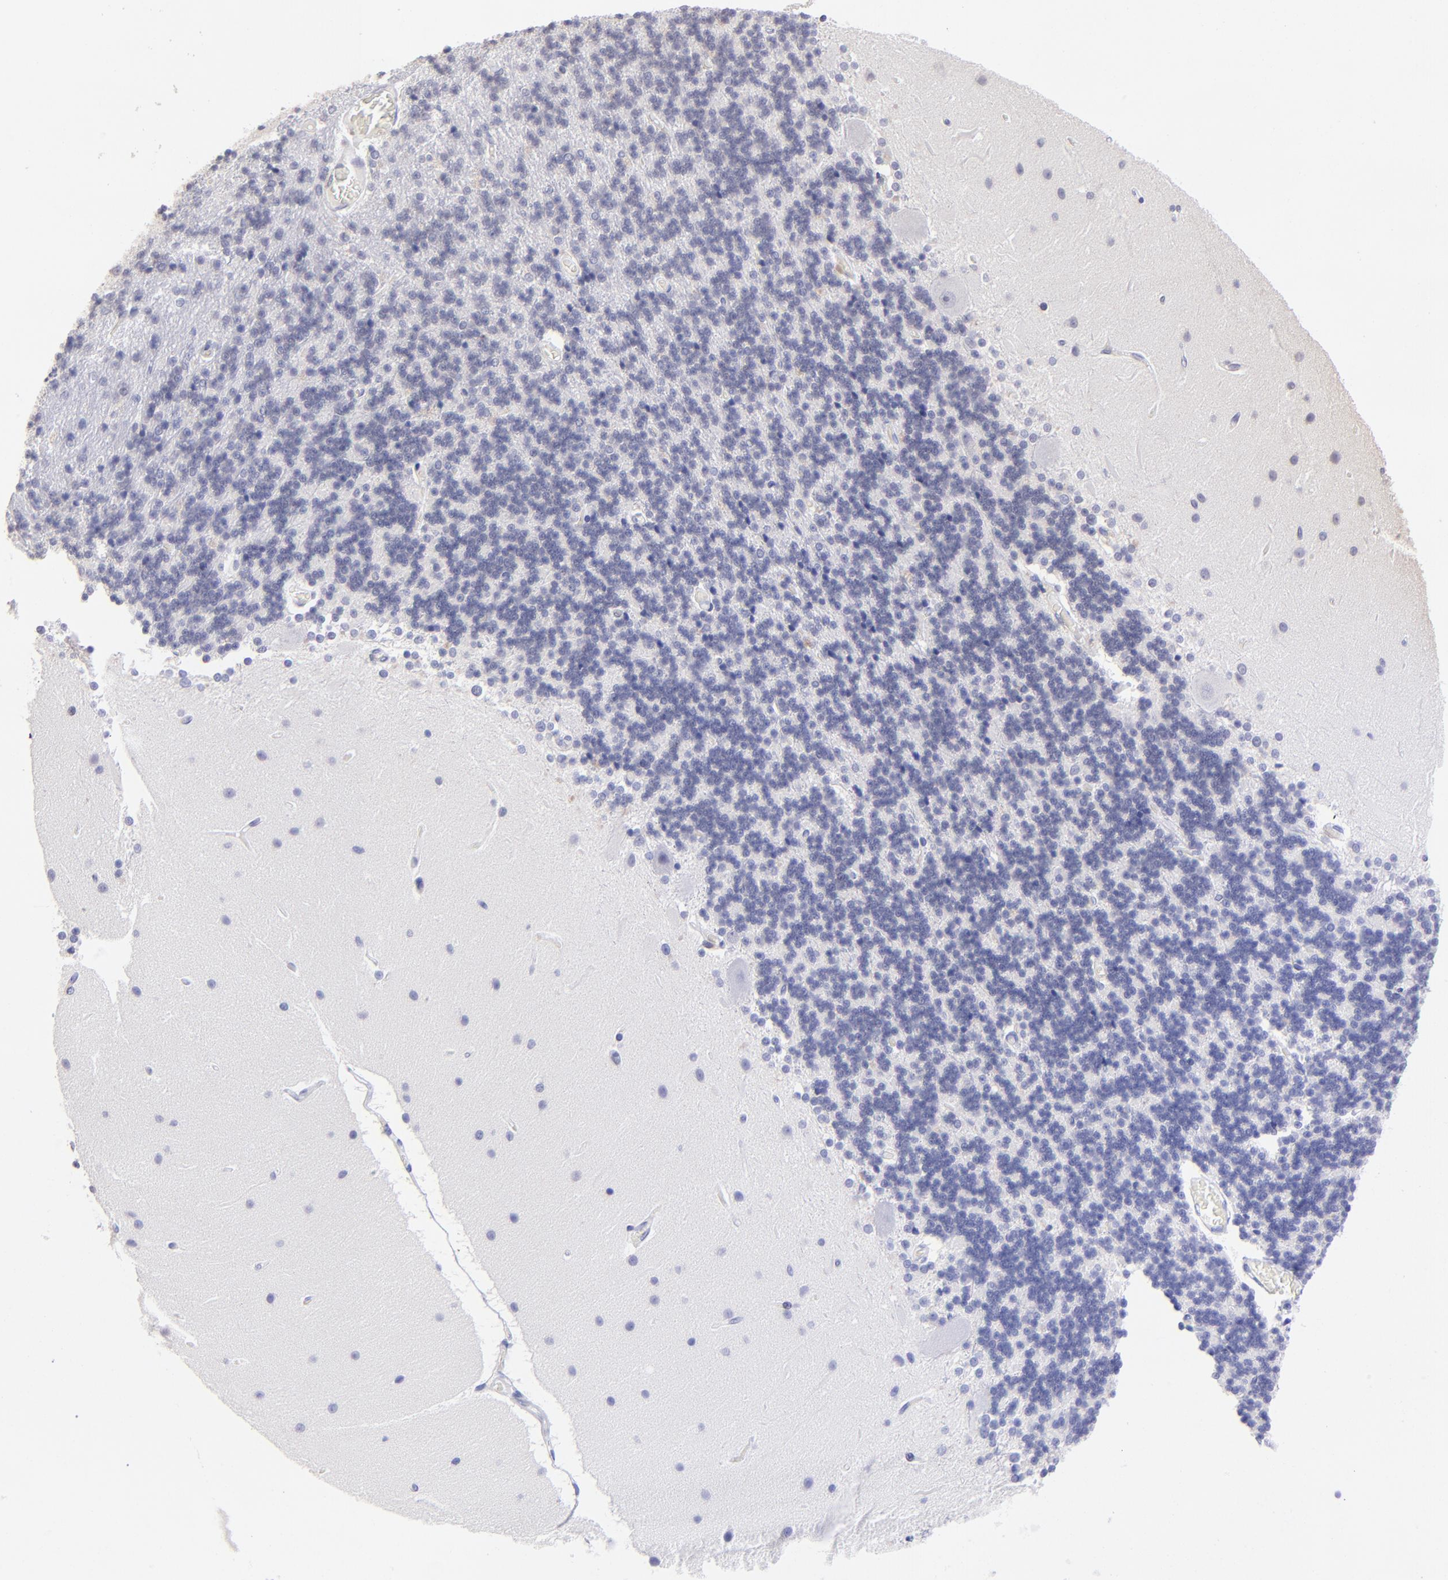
{"staining": {"intensity": "negative", "quantity": "none", "location": "none"}, "tissue": "cerebellum", "cell_type": "Cells in granular layer", "image_type": "normal", "snomed": [{"axis": "morphology", "description": "Normal tissue, NOS"}, {"axis": "topography", "description": "Cerebellum"}], "caption": "Immunohistochemistry of normal cerebellum demonstrates no expression in cells in granular layer. (DAB (3,3'-diaminobenzidine) IHC visualized using brightfield microscopy, high magnification).", "gene": "DNMT1", "patient": {"sex": "female", "age": 54}}